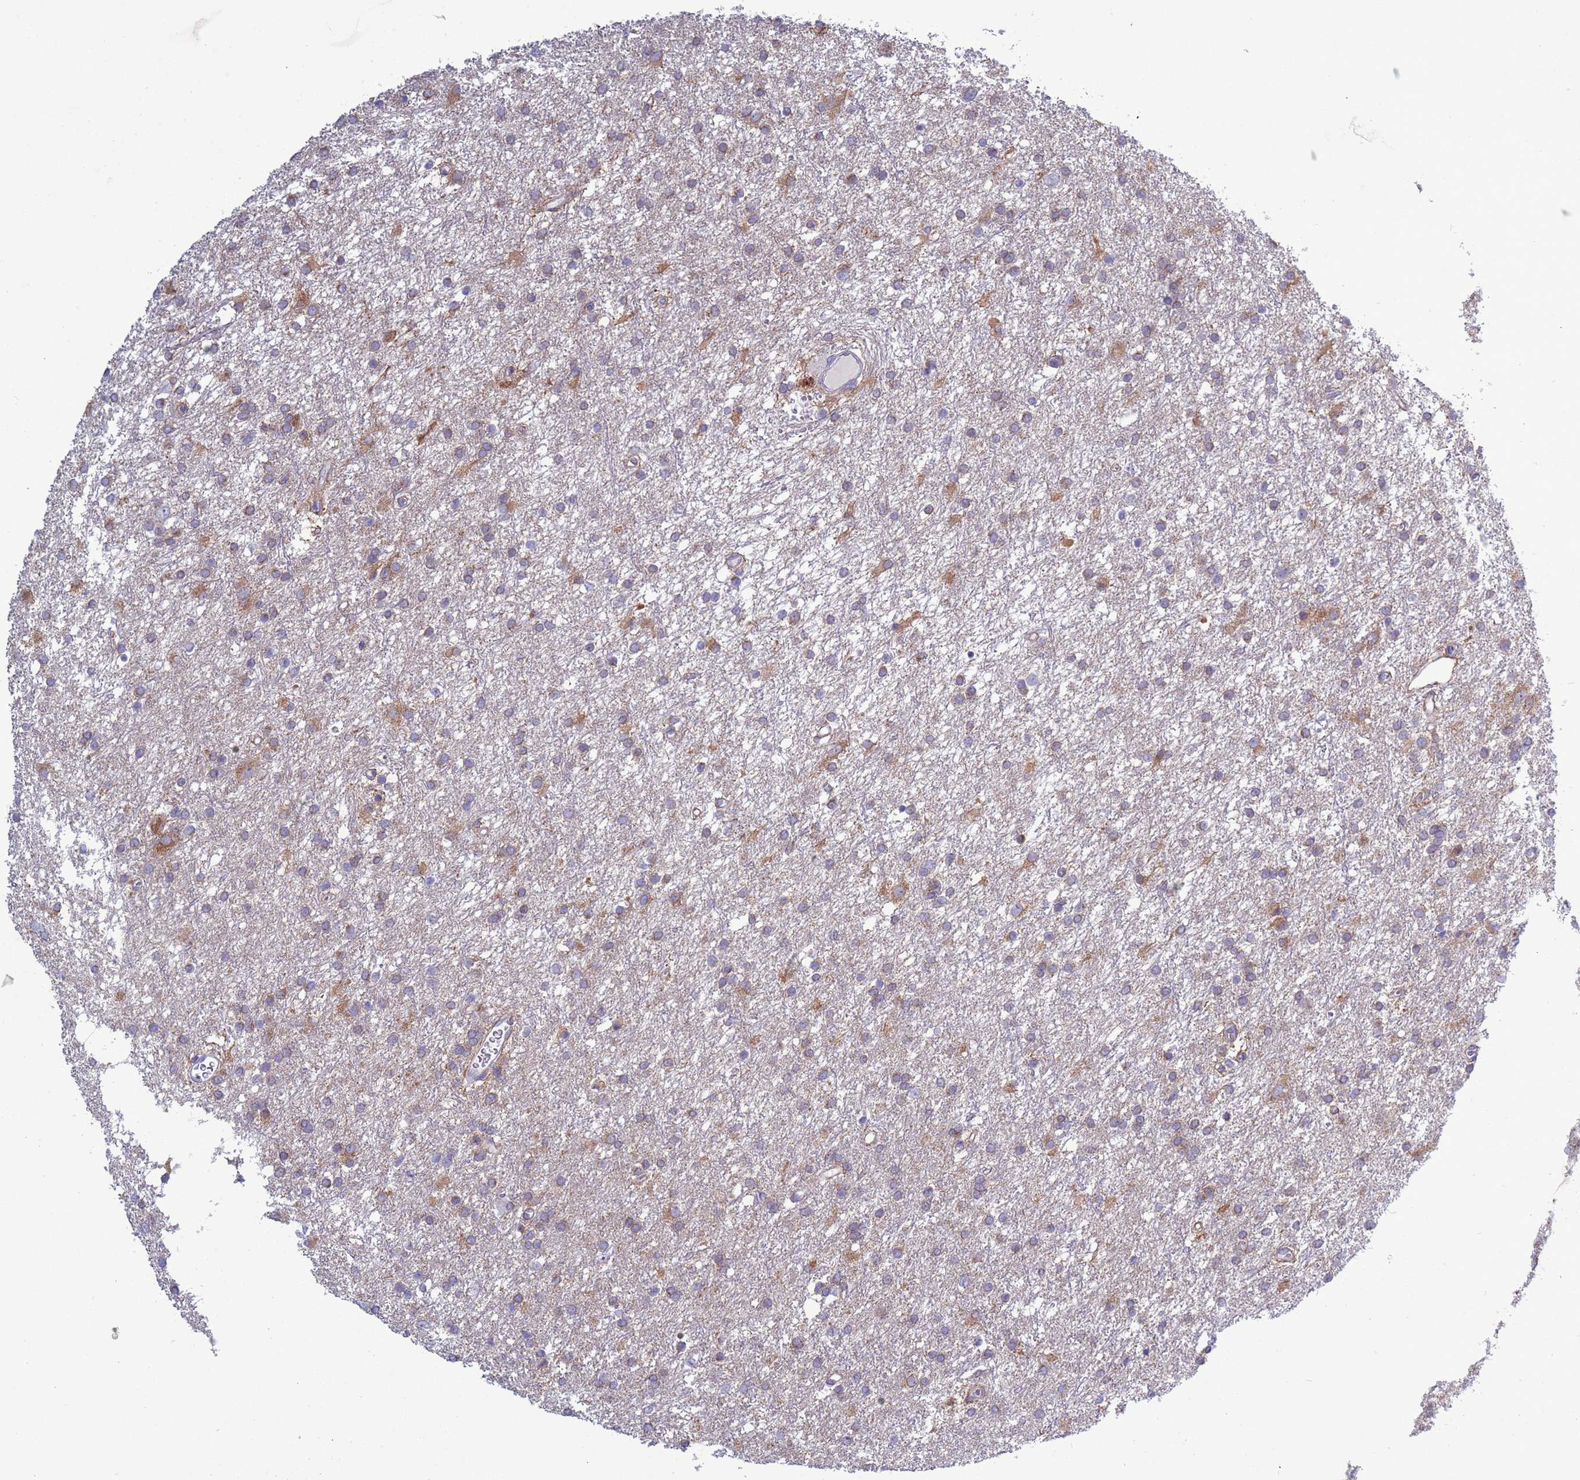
{"staining": {"intensity": "weak", "quantity": "<25%", "location": "cytoplasmic/membranous"}, "tissue": "glioma", "cell_type": "Tumor cells", "image_type": "cancer", "snomed": [{"axis": "morphology", "description": "Glioma, malignant, High grade"}, {"axis": "topography", "description": "Brain"}], "caption": "The immunohistochemistry (IHC) image has no significant staining in tumor cells of glioma tissue.", "gene": "ABHD17B", "patient": {"sex": "female", "age": 50}}